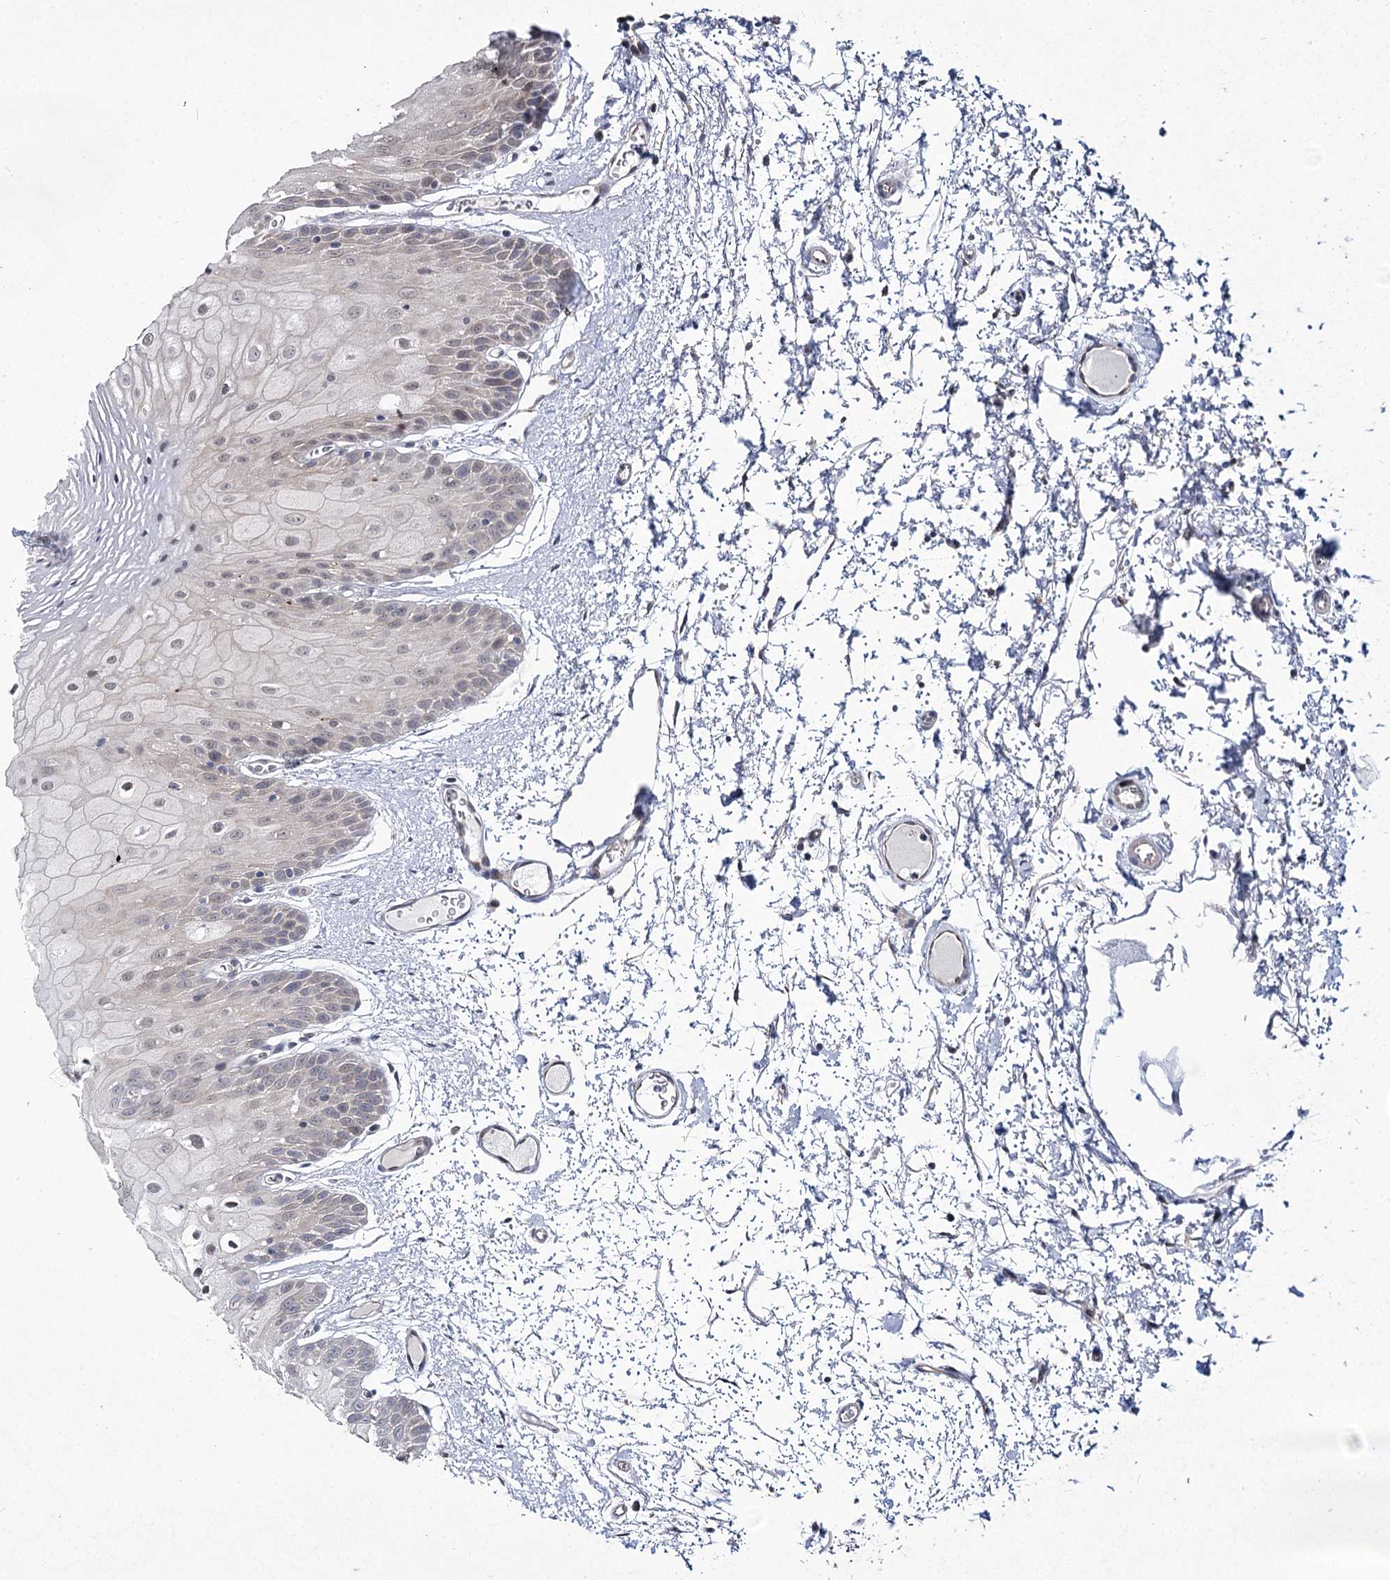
{"staining": {"intensity": "weak", "quantity": "<25%", "location": "nuclear"}, "tissue": "oral mucosa", "cell_type": "Squamous epithelial cells", "image_type": "normal", "snomed": [{"axis": "morphology", "description": "Normal tissue, NOS"}, {"axis": "topography", "description": "Oral tissue"}, {"axis": "topography", "description": "Tounge, NOS"}], "caption": "An IHC micrograph of unremarkable oral mucosa is shown. There is no staining in squamous epithelial cells of oral mucosa. Brightfield microscopy of IHC stained with DAB (brown) and hematoxylin (blue), captured at high magnification.", "gene": "PHYHIPL", "patient": {"sex": "female", "age": 73}}